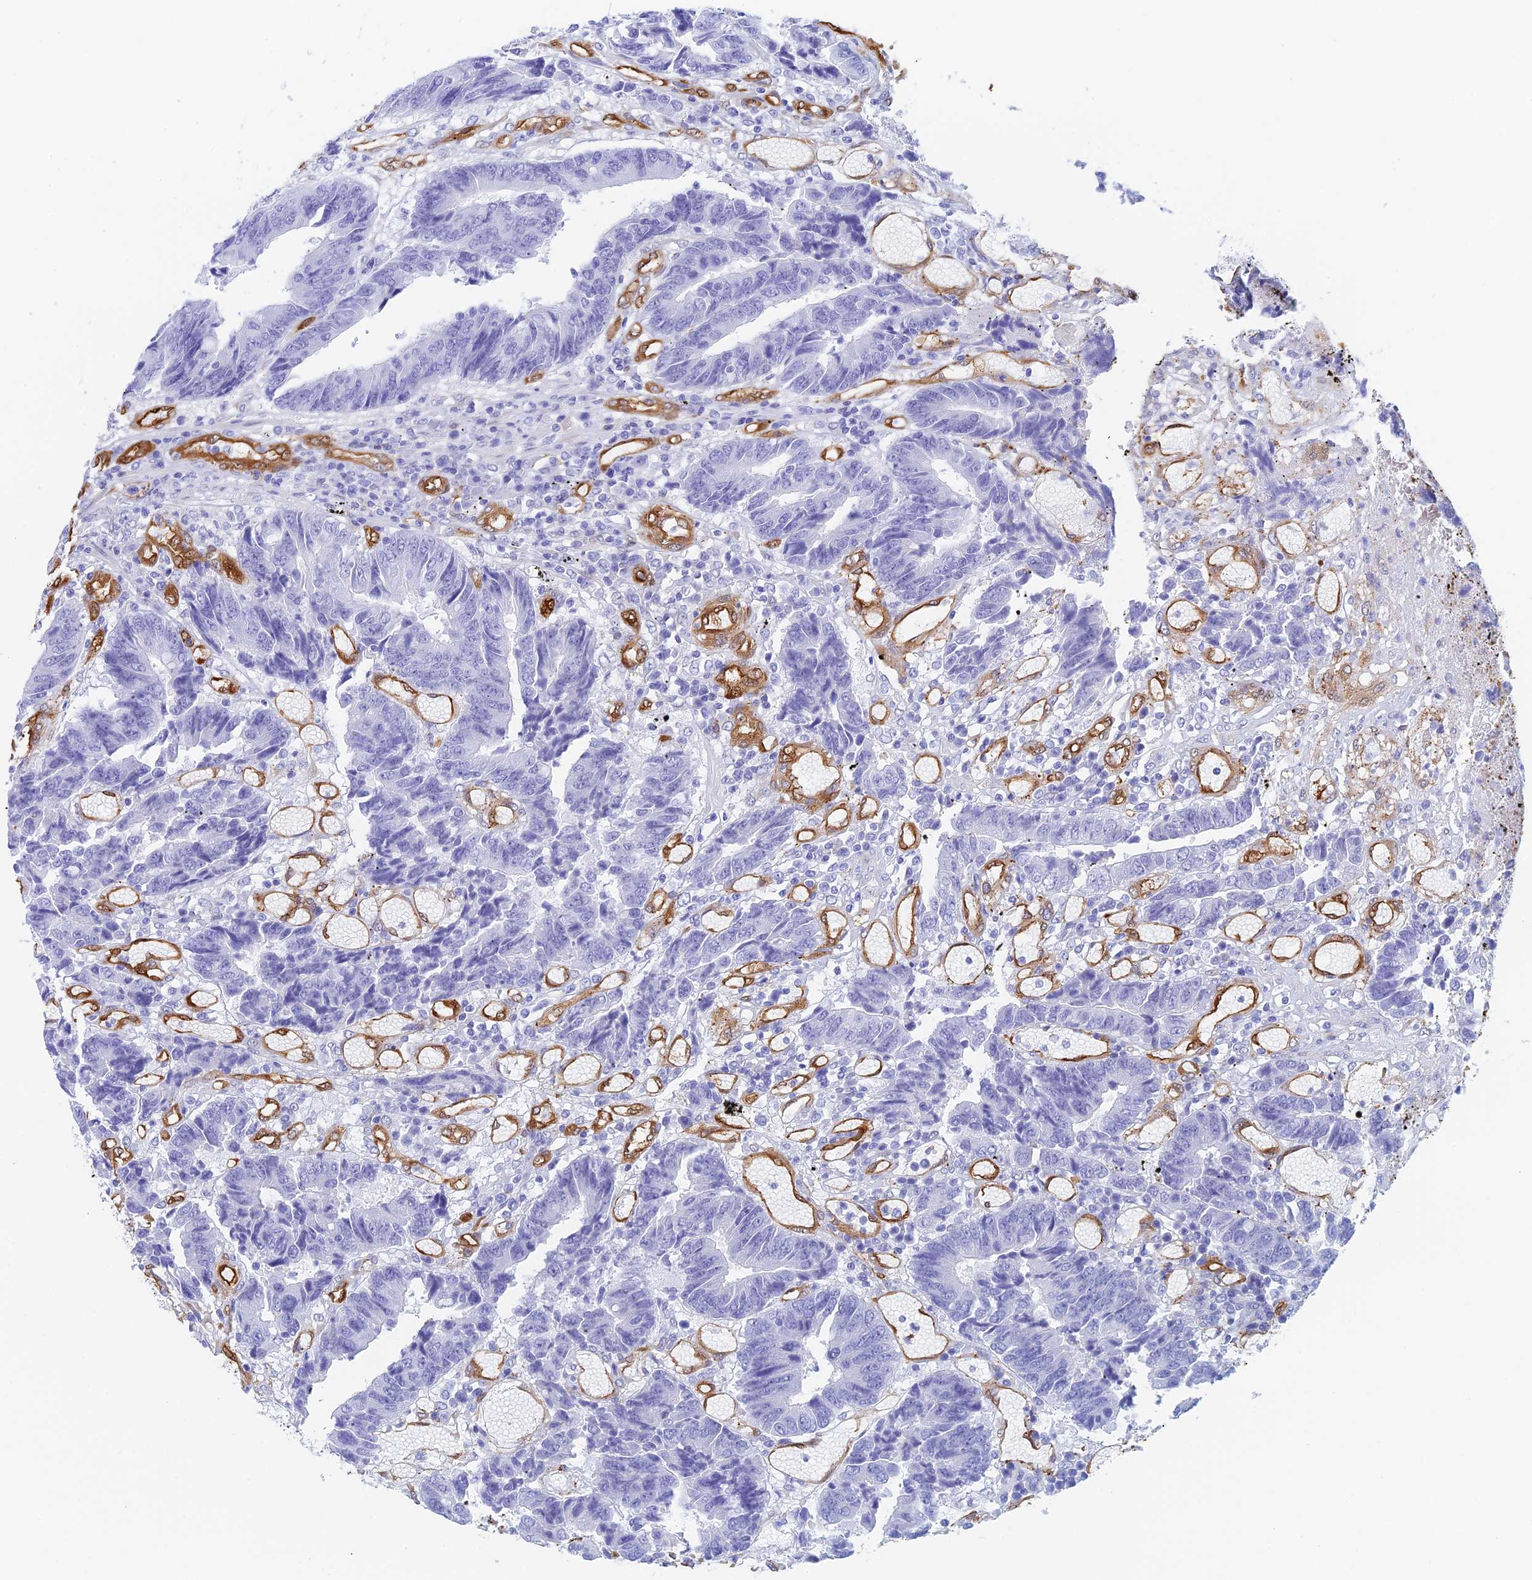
{"staining": {"intensity": "negative", "quantity": "none", "location": "none"}, "tissue": "colorectal cancer", "cell_type": "Tumor cells", "image_type": "cancer", "snomed": [{"axis": "morphology", "description": "Adenocarcinoma, NOS"}, {"axis": "topography", "description": "Rectum"}], "caption": "This is a micrograph of immunohistochemistry (IHC) staining of colorectal cancer (adenocarcinoma), which shows no expression in tumor cells.", "gene": "CRIP2", "patient": {"sex": "male", "age": 84}}